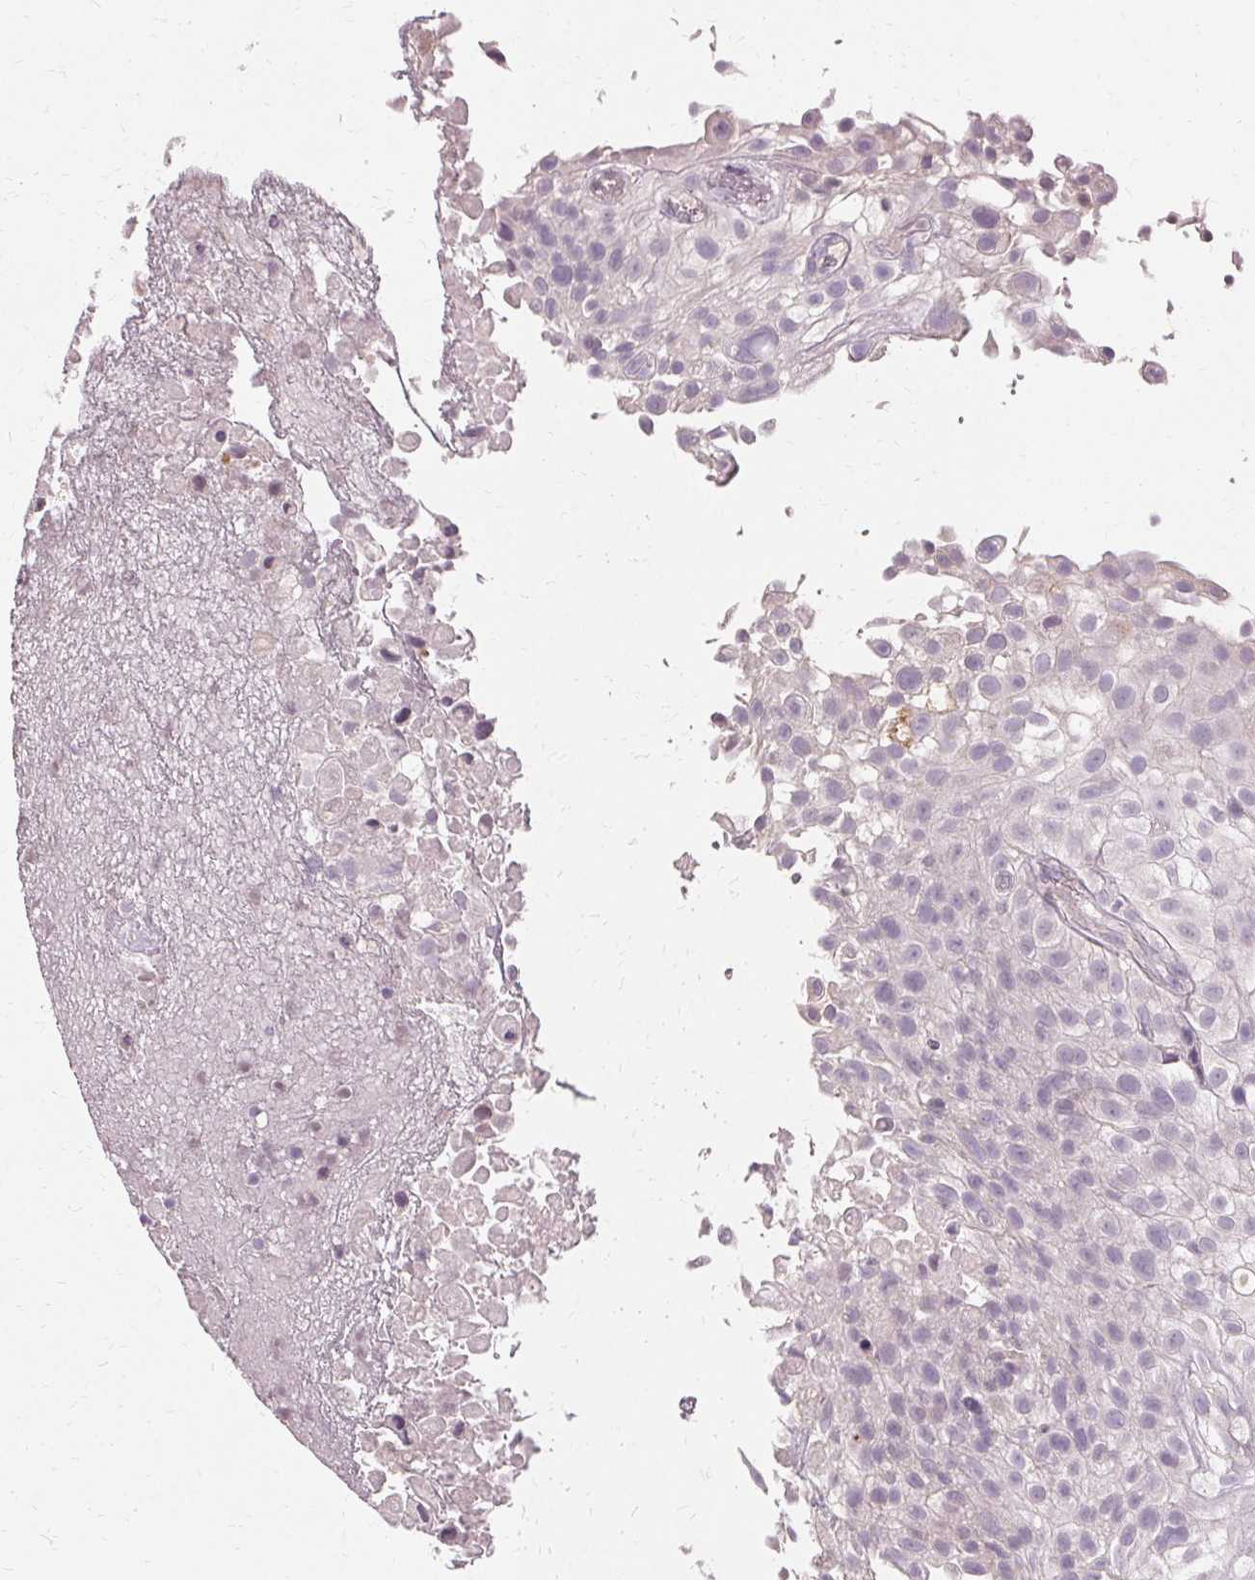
{"staining": {"intensity": "negative", "quantity": "none", "location": "none"}, "tissue": "urothelial cancer", "cell_type": "Tumor cells", "image_type": "cancer", "snomed": [{"axis": "morphology", "description": "Urothelial carcinoma, High grade"}, {"axis": "topography", "description": "Urinary bladder"}], "caption": "High magnification brightfield microscopy of urothelial carcinoma (high-grade) stained with DAB (brown) and counterstained with hematoxylin (blue): tumor cells show no significant expression.", "gene": "IFNGR1", "patient": {"sex": "male", "age": 56}}